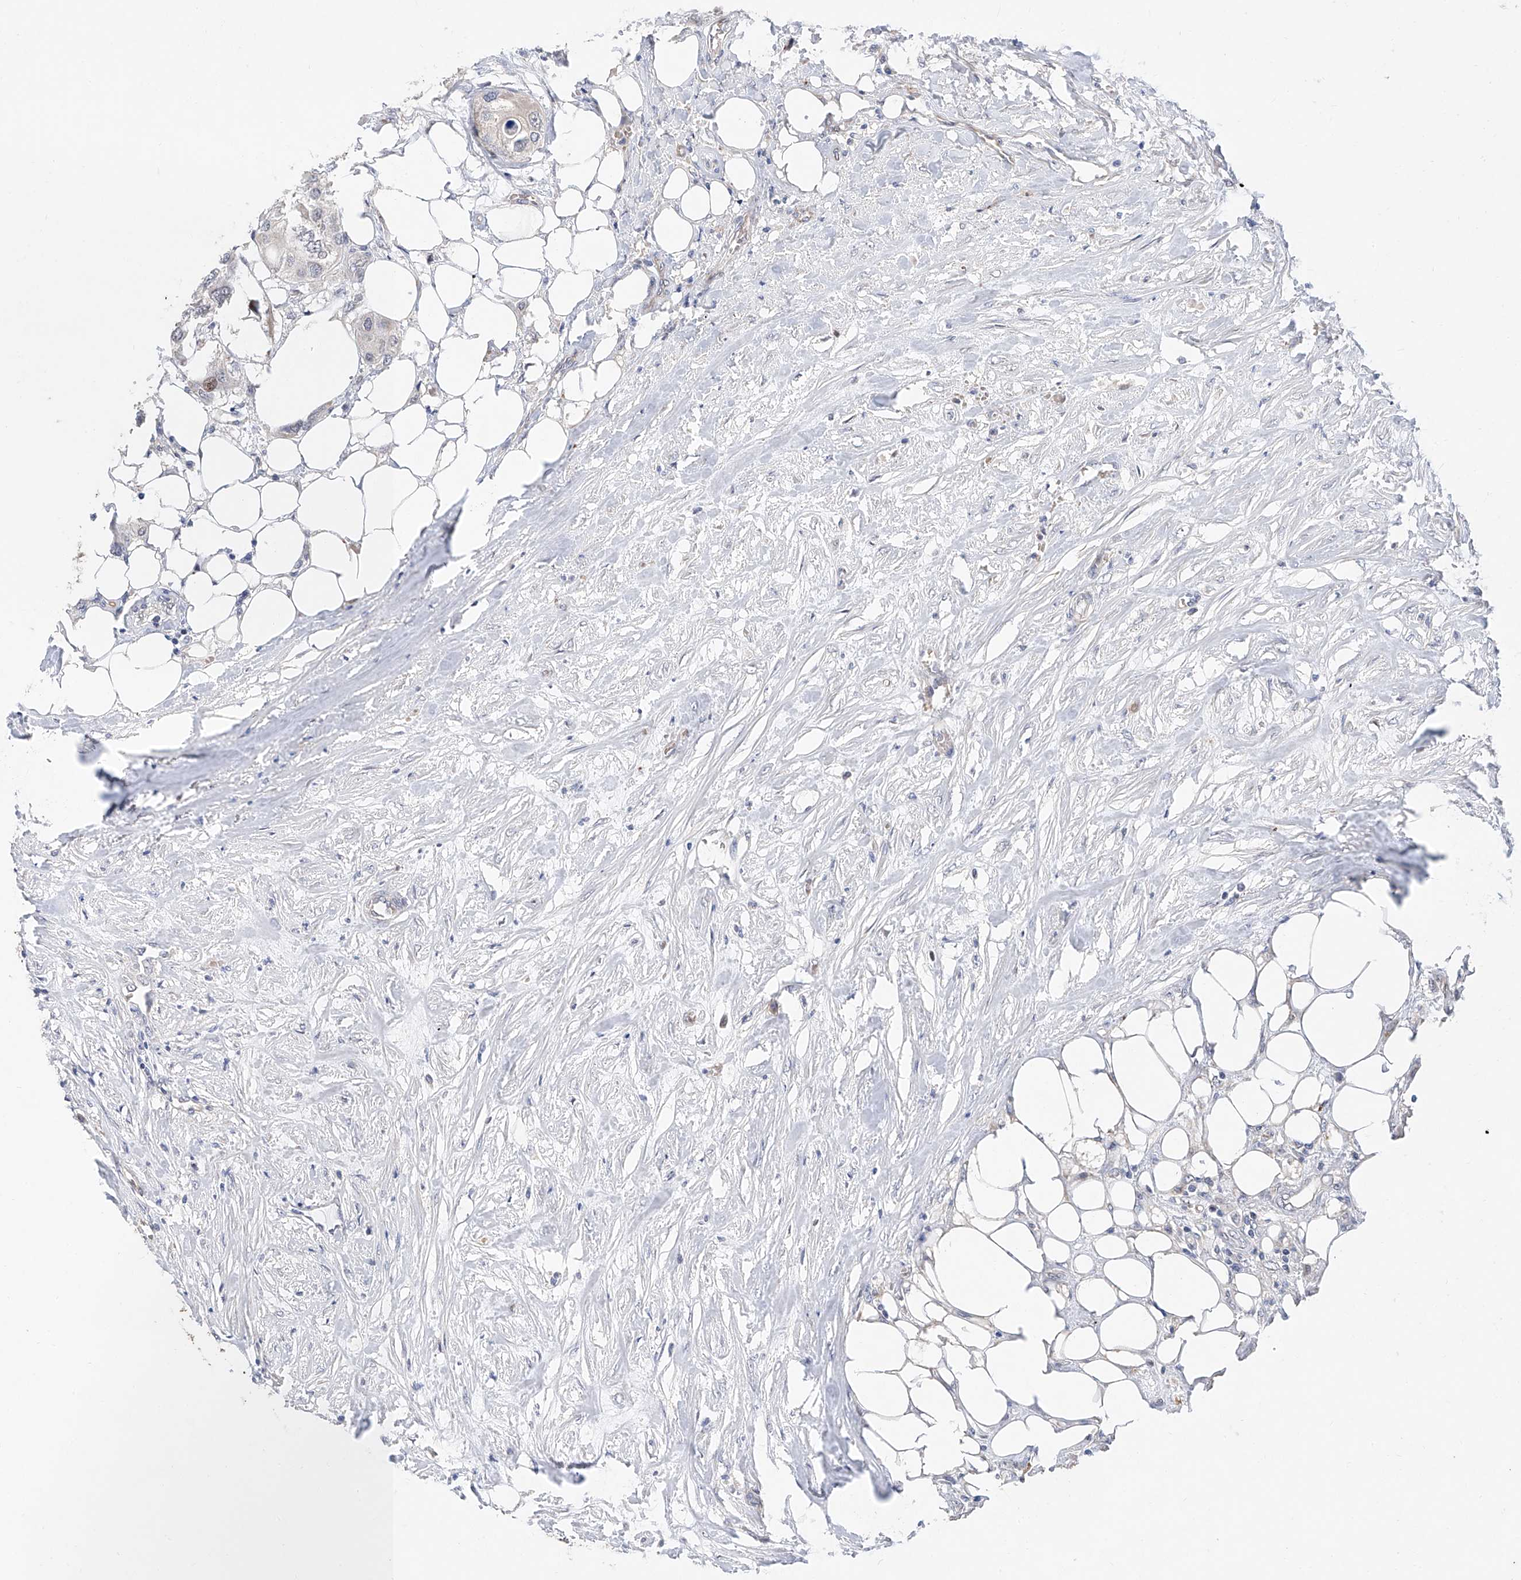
{"staining": {"intensity": "negative", "quantity": "none", "location": "none"}, "tissue": "urothelial cancer", "cell_type": "Tumor cells", "image_type": "cancer", "snomed": [{"axis": "morphology", "description": "Urothelial carcinoma, High grade"}, {"axis": "topography", "description": "Urinary bladder"}], "caption": "High power microscopy micrograph of an immunohistochemistry (IHC) micrograph of urothelial cancer, revealing no significant staining in tumor cells.", "gene": "FUCA2", "patient": {"sex": "male", "age": 64}}